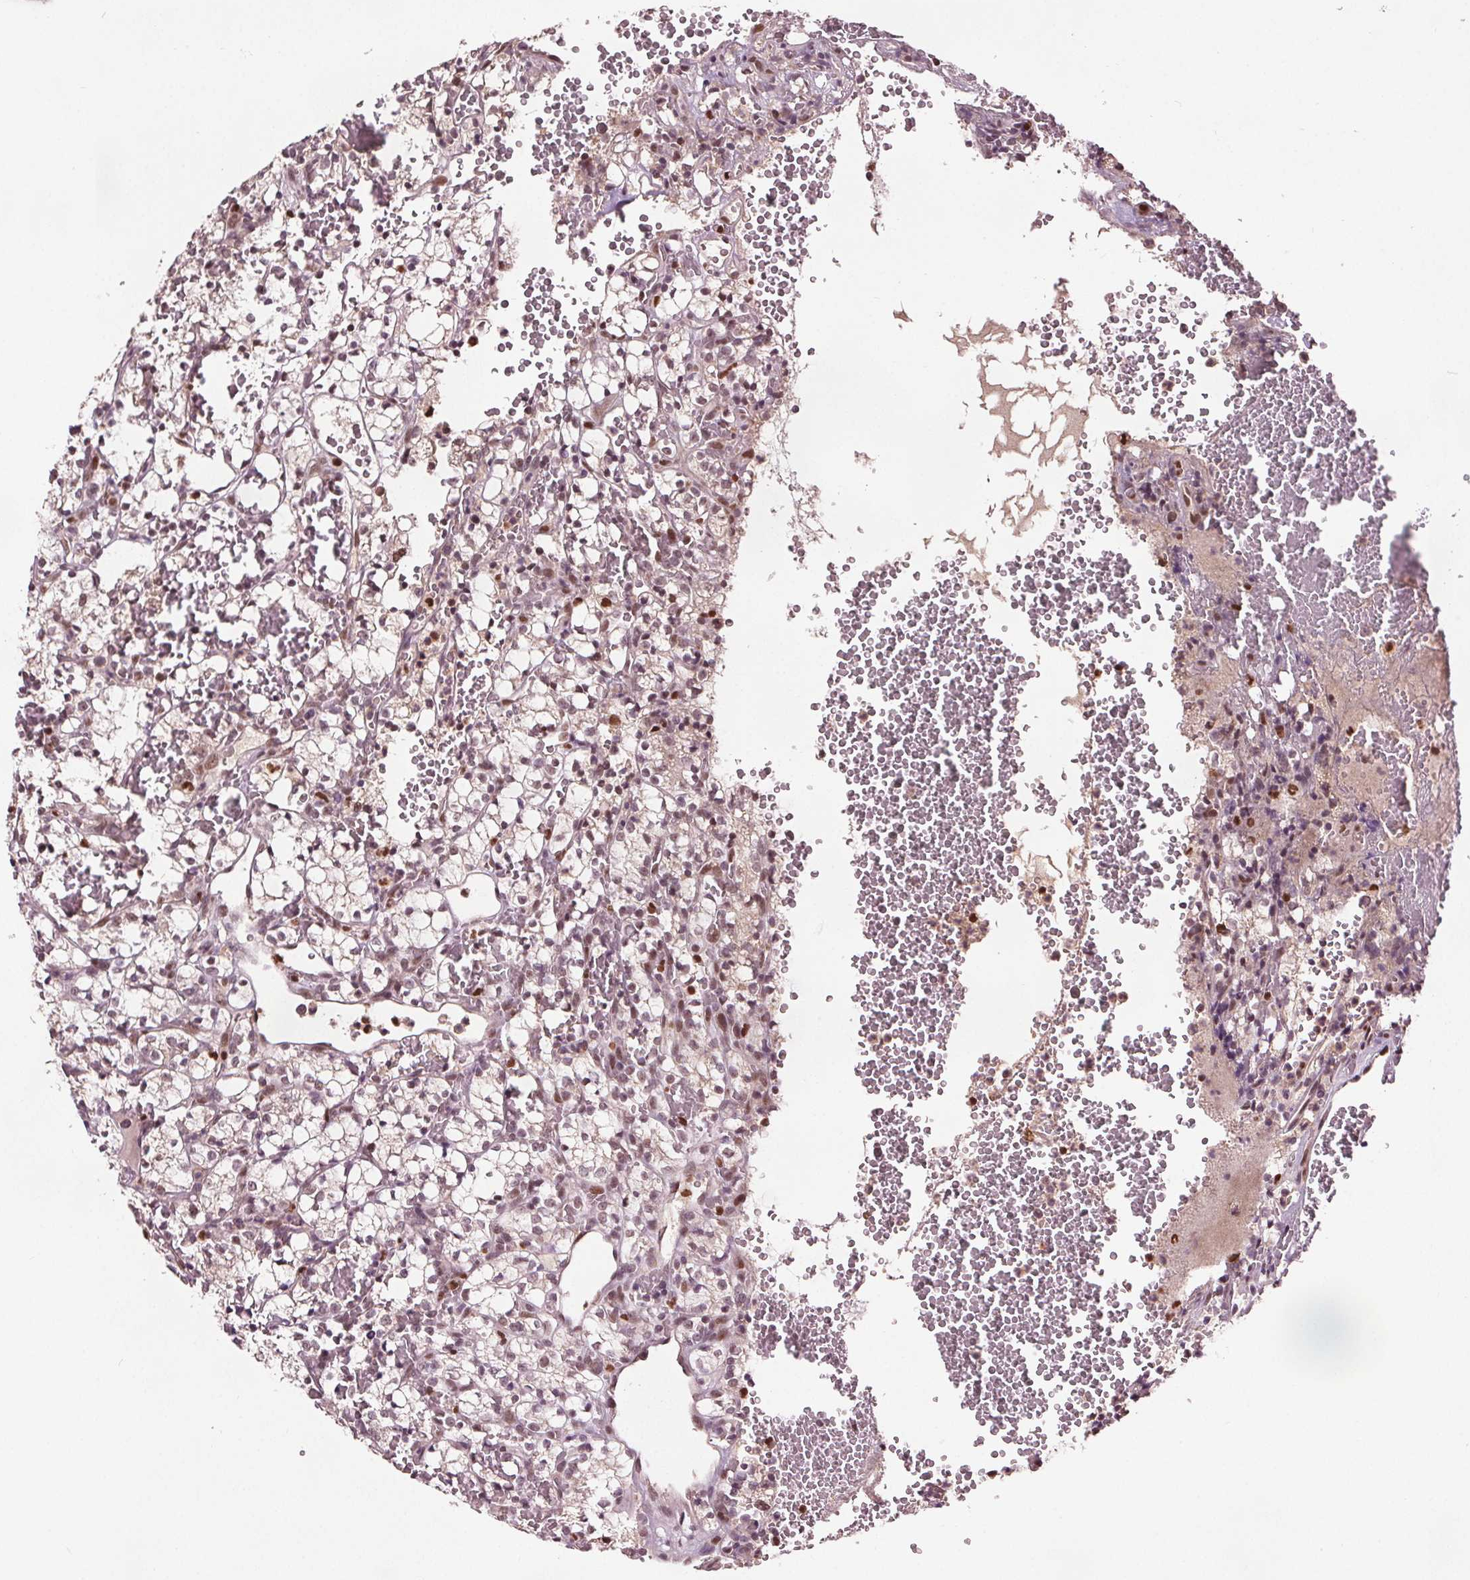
{"staining": {"intensity": "weak", "quantity": "25%-75%", "location": "nuclear"}, "tissue": "renal cancer", "cell_type": "Tumor cells", "image_type": "cancer", "snomed": [{"axis": "morphology", "description": "Adenocarcinoma, NOS"}, {"axis": "topography", "description": "Kidney"}], "caption": "The histopathology image displays staining of renal cancer (adenocarcinoma), revealing weak nuclear protein positivity (brown color) within tumor cells.", "gene": "DDX11", "patient": {"sex": "female", "age": 69}}